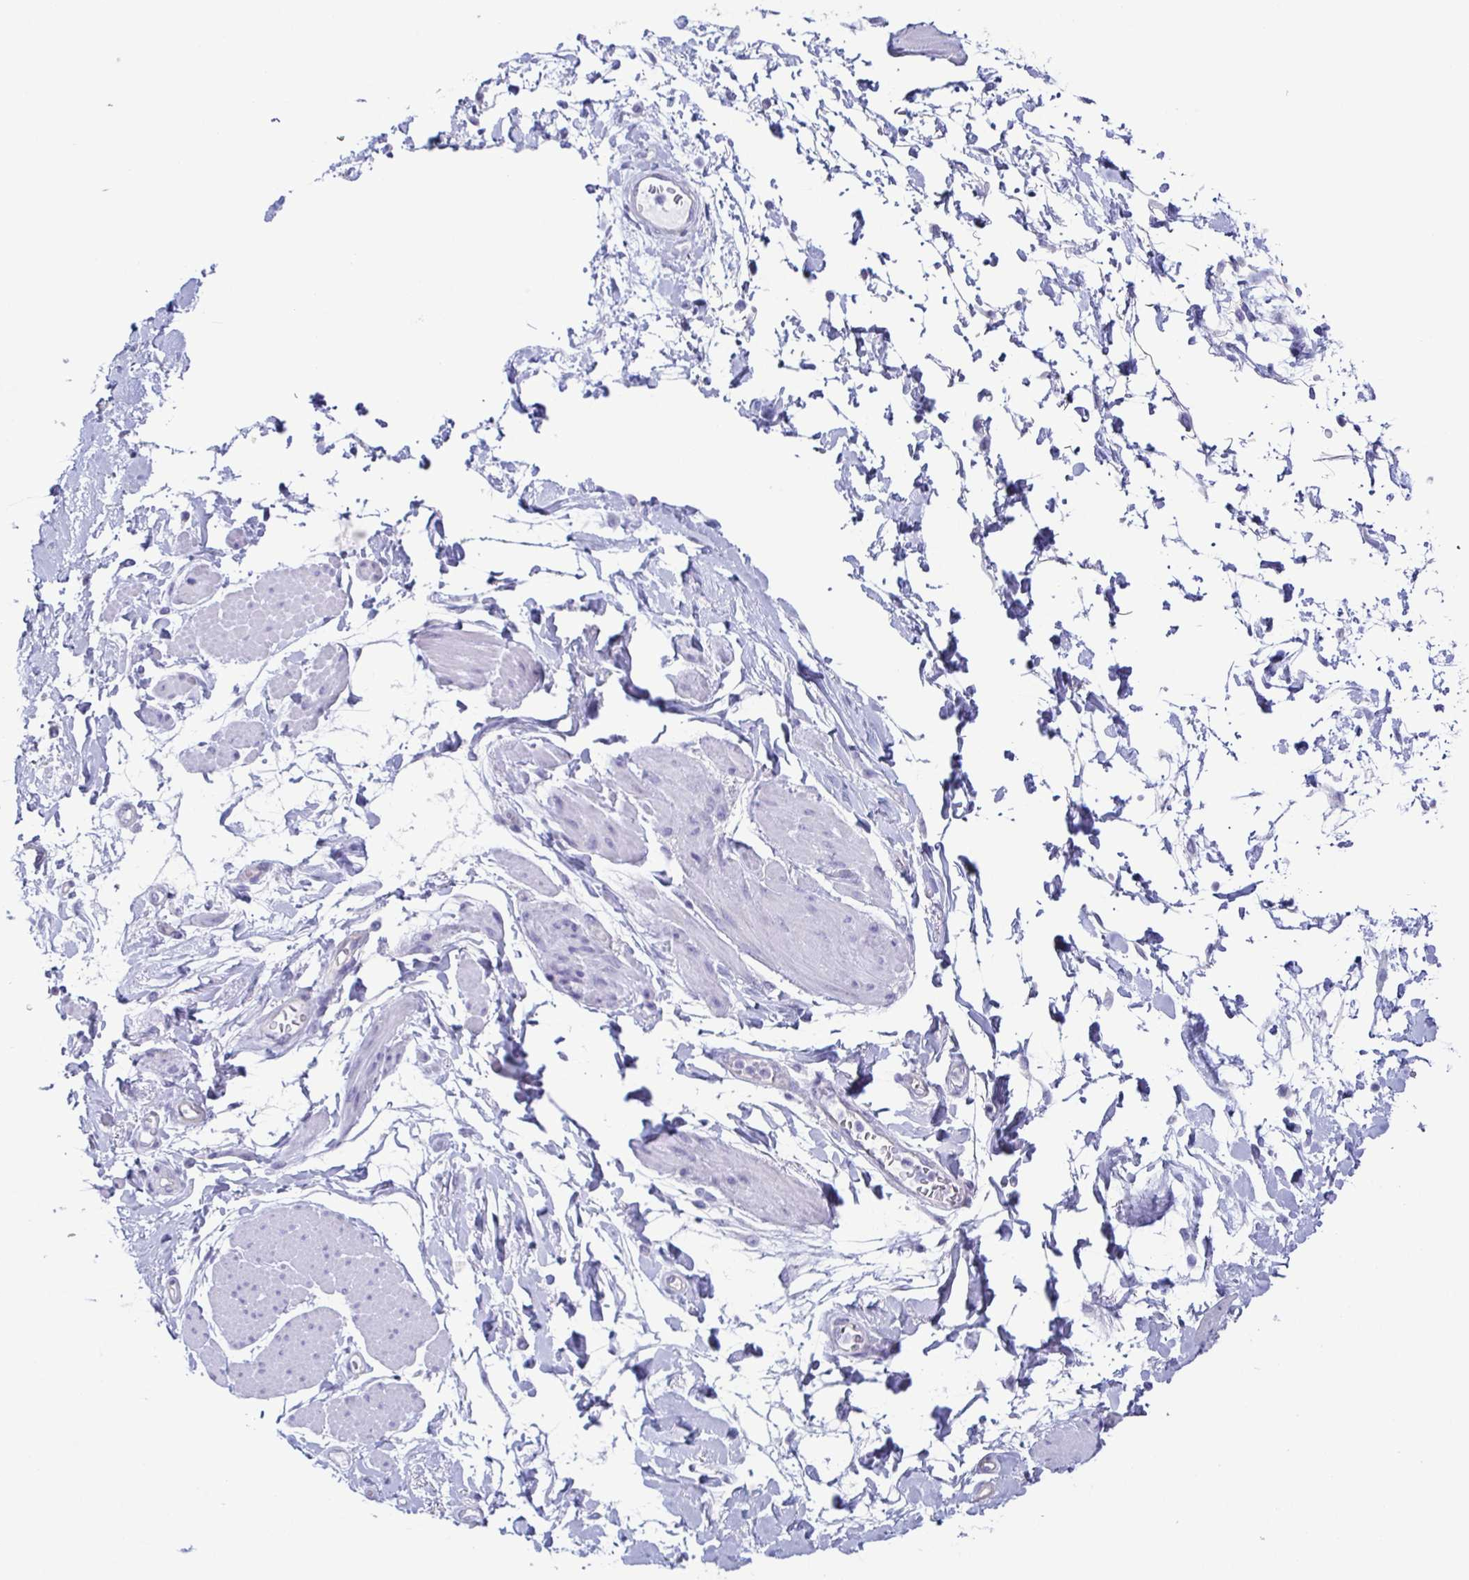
{"staining": {"intensity": "negative", "quantity": "none", "location": "none"}, "tissue": "adipose tissue", "cell_type": "Adipocytes", "image_type": "normal", "snomed": [{"axis": "morphology", "description": "Normal tissue, NOS"}, {"axis": "topography", "description": "Urinary bladder"}, {"axis": "topography", "description": "Peripheral nerve tissue"}], "caption": "Benign adipose tissue was stained to show a protein in brown. There is no significant expression in adipocytes. (DAB (3,3'-diaminobenzidine) immunohistochemistry (IHC) with hematoxylin counter stain).", "gene": "ENSG00000275778", "patient": {"sex": "female", "age": 60}}